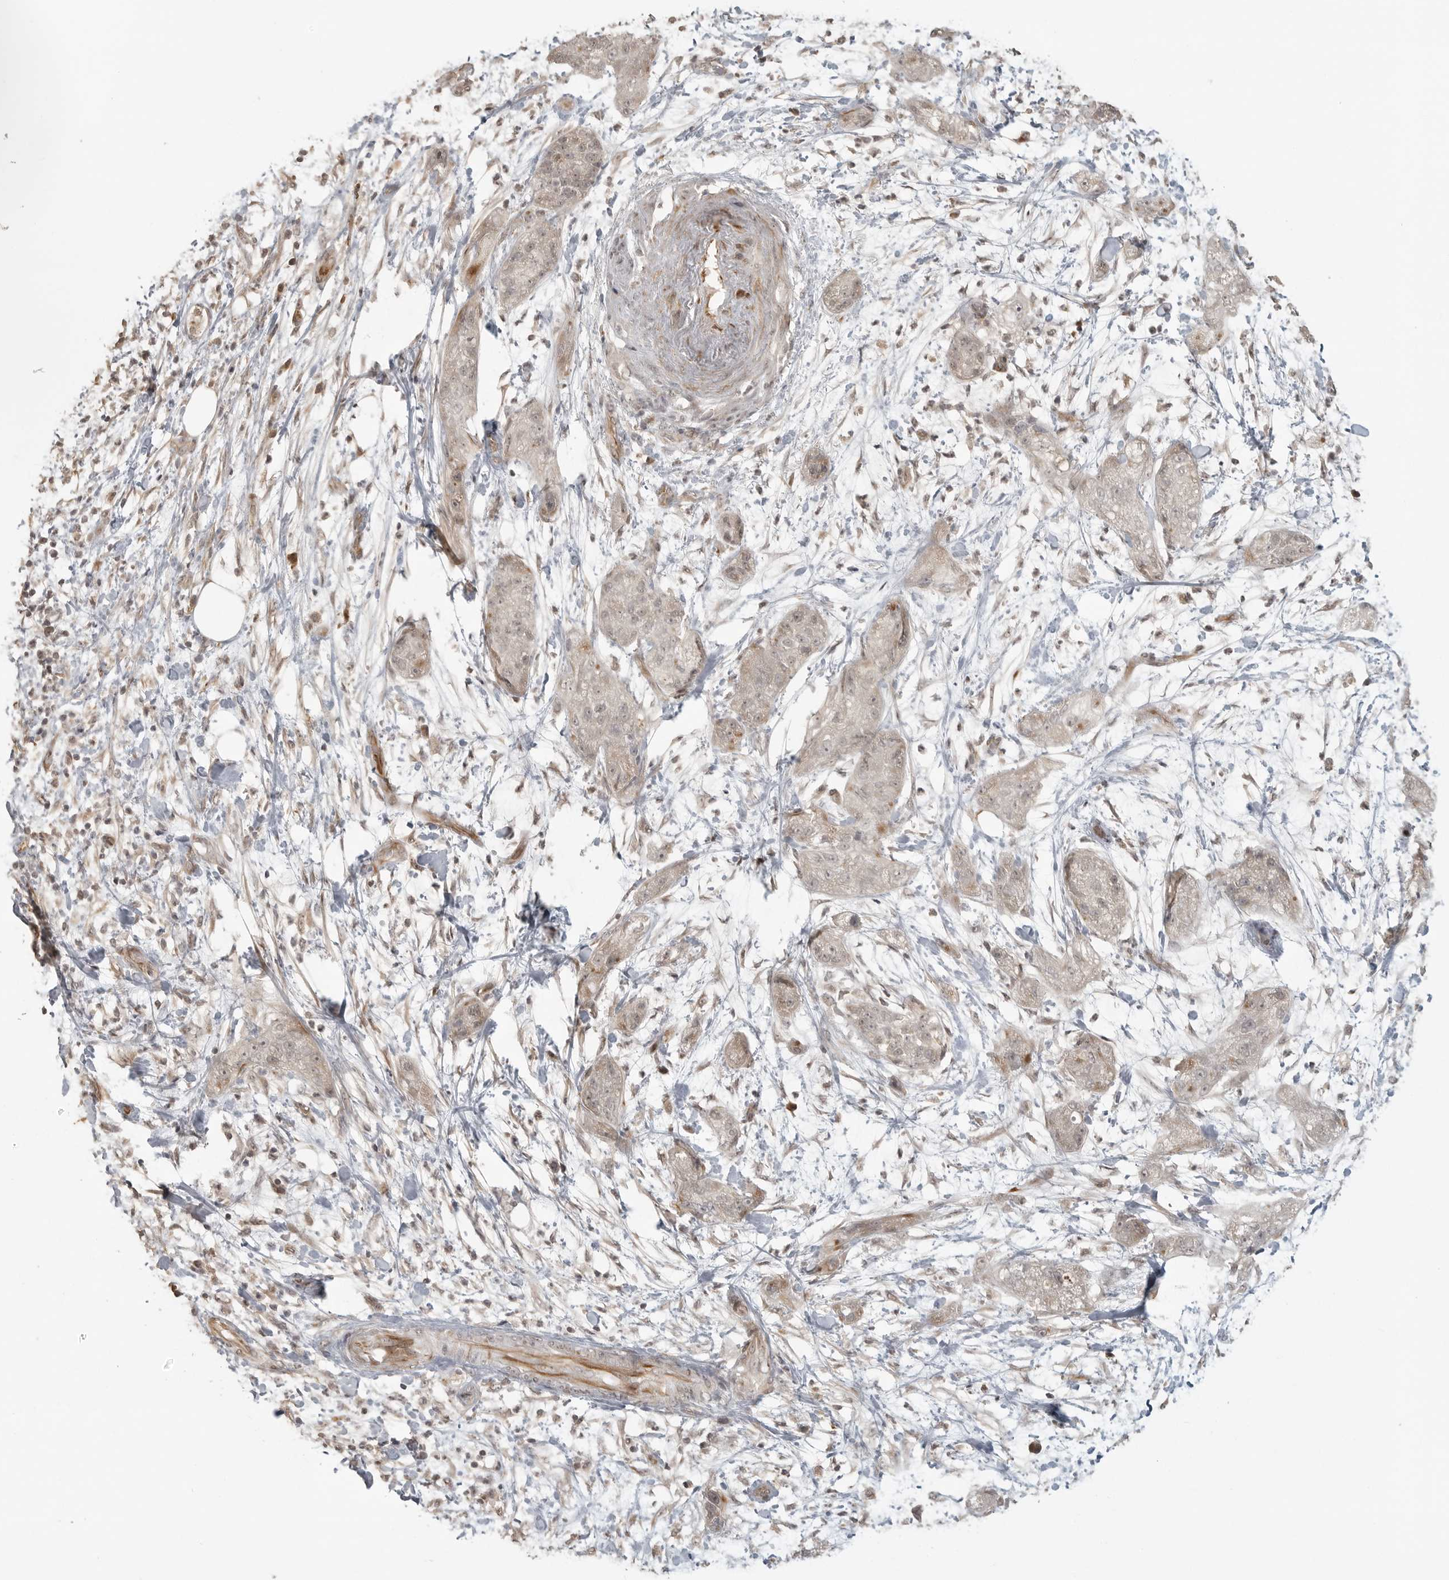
{"staining": {"intensity": "weak", "quantity": "<25%", "location": "cytoplasmic/membranous,nuclear"}, "tissue": "pancreatic cancer", "cell_type": "Tumor cells", "image_type": "cancer", "snomed": [{"axis": "morphology", "description": "Adenocarcinoma, NOS"}, {"axis": "topography", "description": "Pancreas"}], "caption": "Immunohistochemical staining of human pancreatic cancer (adenocarcinoma) shows no significant positivity in tumor cells.", "gene": "SMG8", "patient": {"sex": "female", "age": 78}}